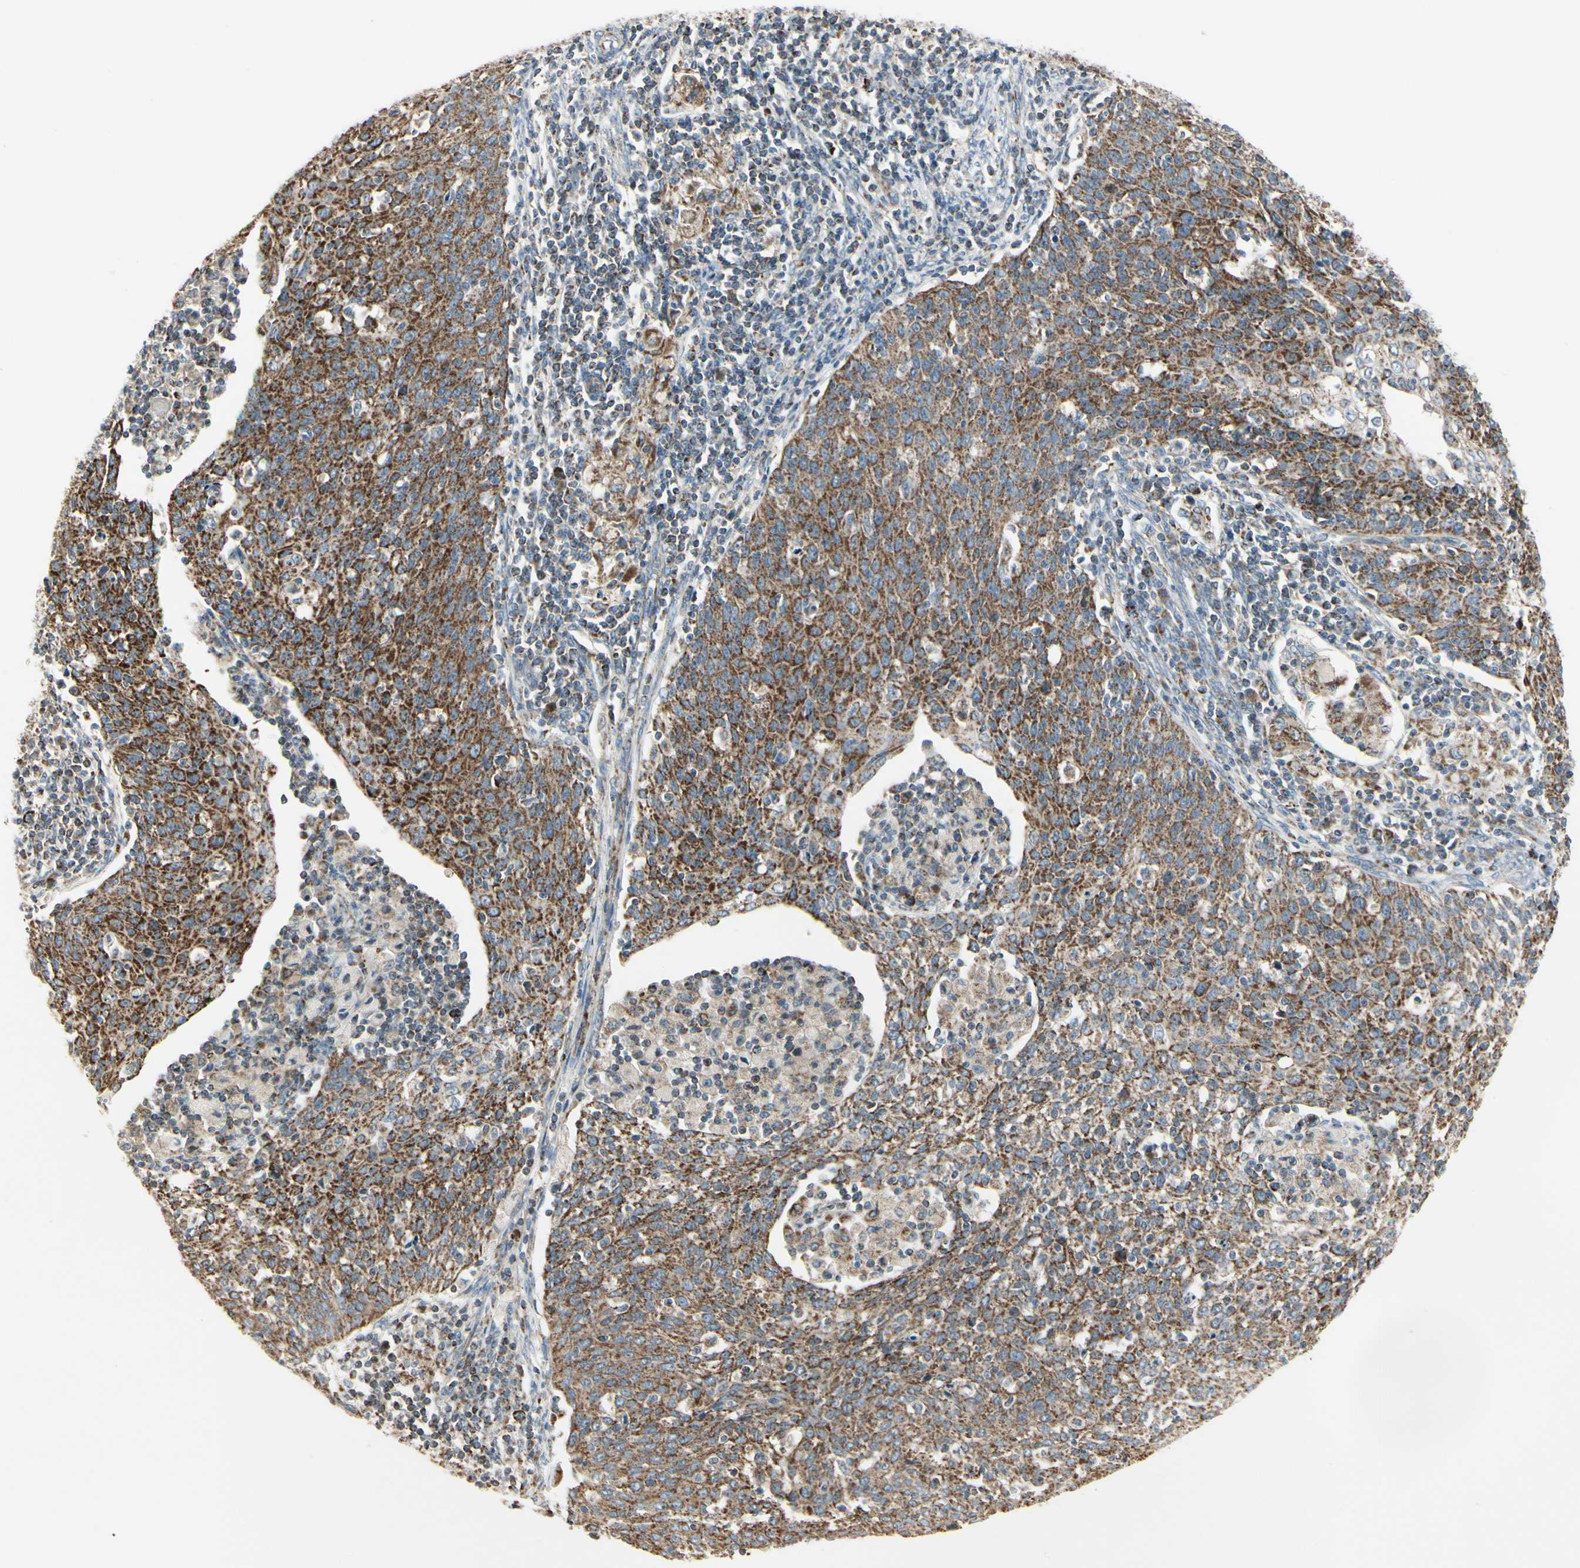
{"staining": {"intensity": "strong", "quantity": ">75%", "location": "cytoplasmic/membranous"}, "tissue": "cervical cancer", "cell_type": "Tumor cells", "image_type": "cancer", "snomed": [{"axis": "morphology", "description": "Squamous cell carcinoma, NOS"}, {"axis": "topography", "description": "Cervix"}], "caption": "Protein expression analysis of human cervical cancer (squamous cell carcinoma) reveals strong cytoplasmic/membranous expression in approximately >75% of tumor cells.", "gene": "ANKS6", "patient": {"sex": "female", "age": 38}}